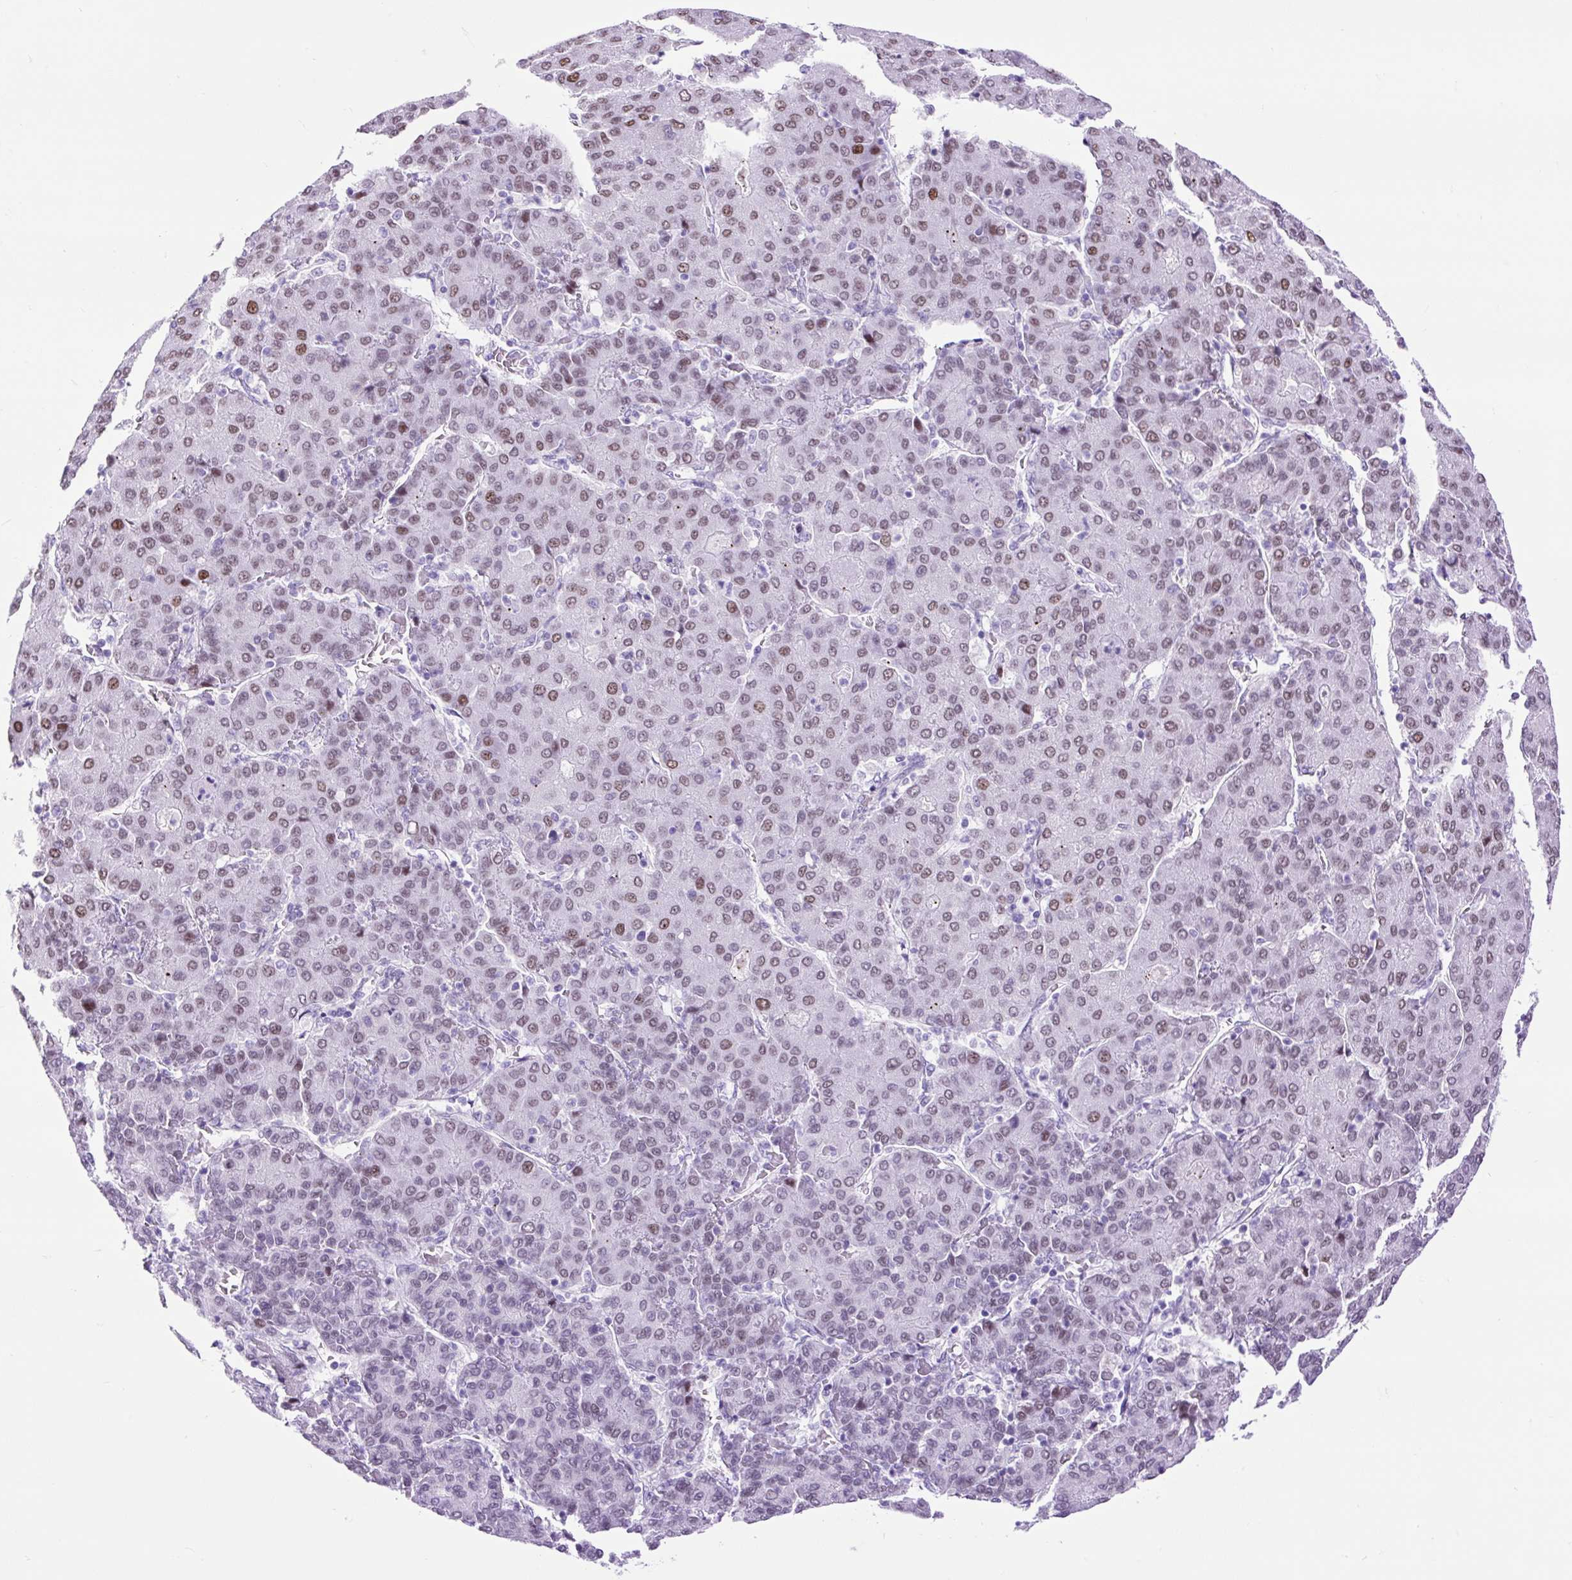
{"staining": {"intensity": "moderate", "quantity": "25%-75%", "location": "nuclear"}, "tissue": "liver cancer", "cell_type": "Tumor cells", "image_type": "cancer", "snomed": [{"axis": "morphology", "description": "Carcinoma, Hepatocellular, NOS"}, {"axis": "topography", "description": "Liver"}], "caption": "Immunohistochemical staining of human liver cancer (hepatocellular carcinoma) displays medium levels of moderate nuclear expression in approximately 25%-75% of tumor cells.", "gene": "RACGAP1", "patient": {"sex": "male", "age": 65}}